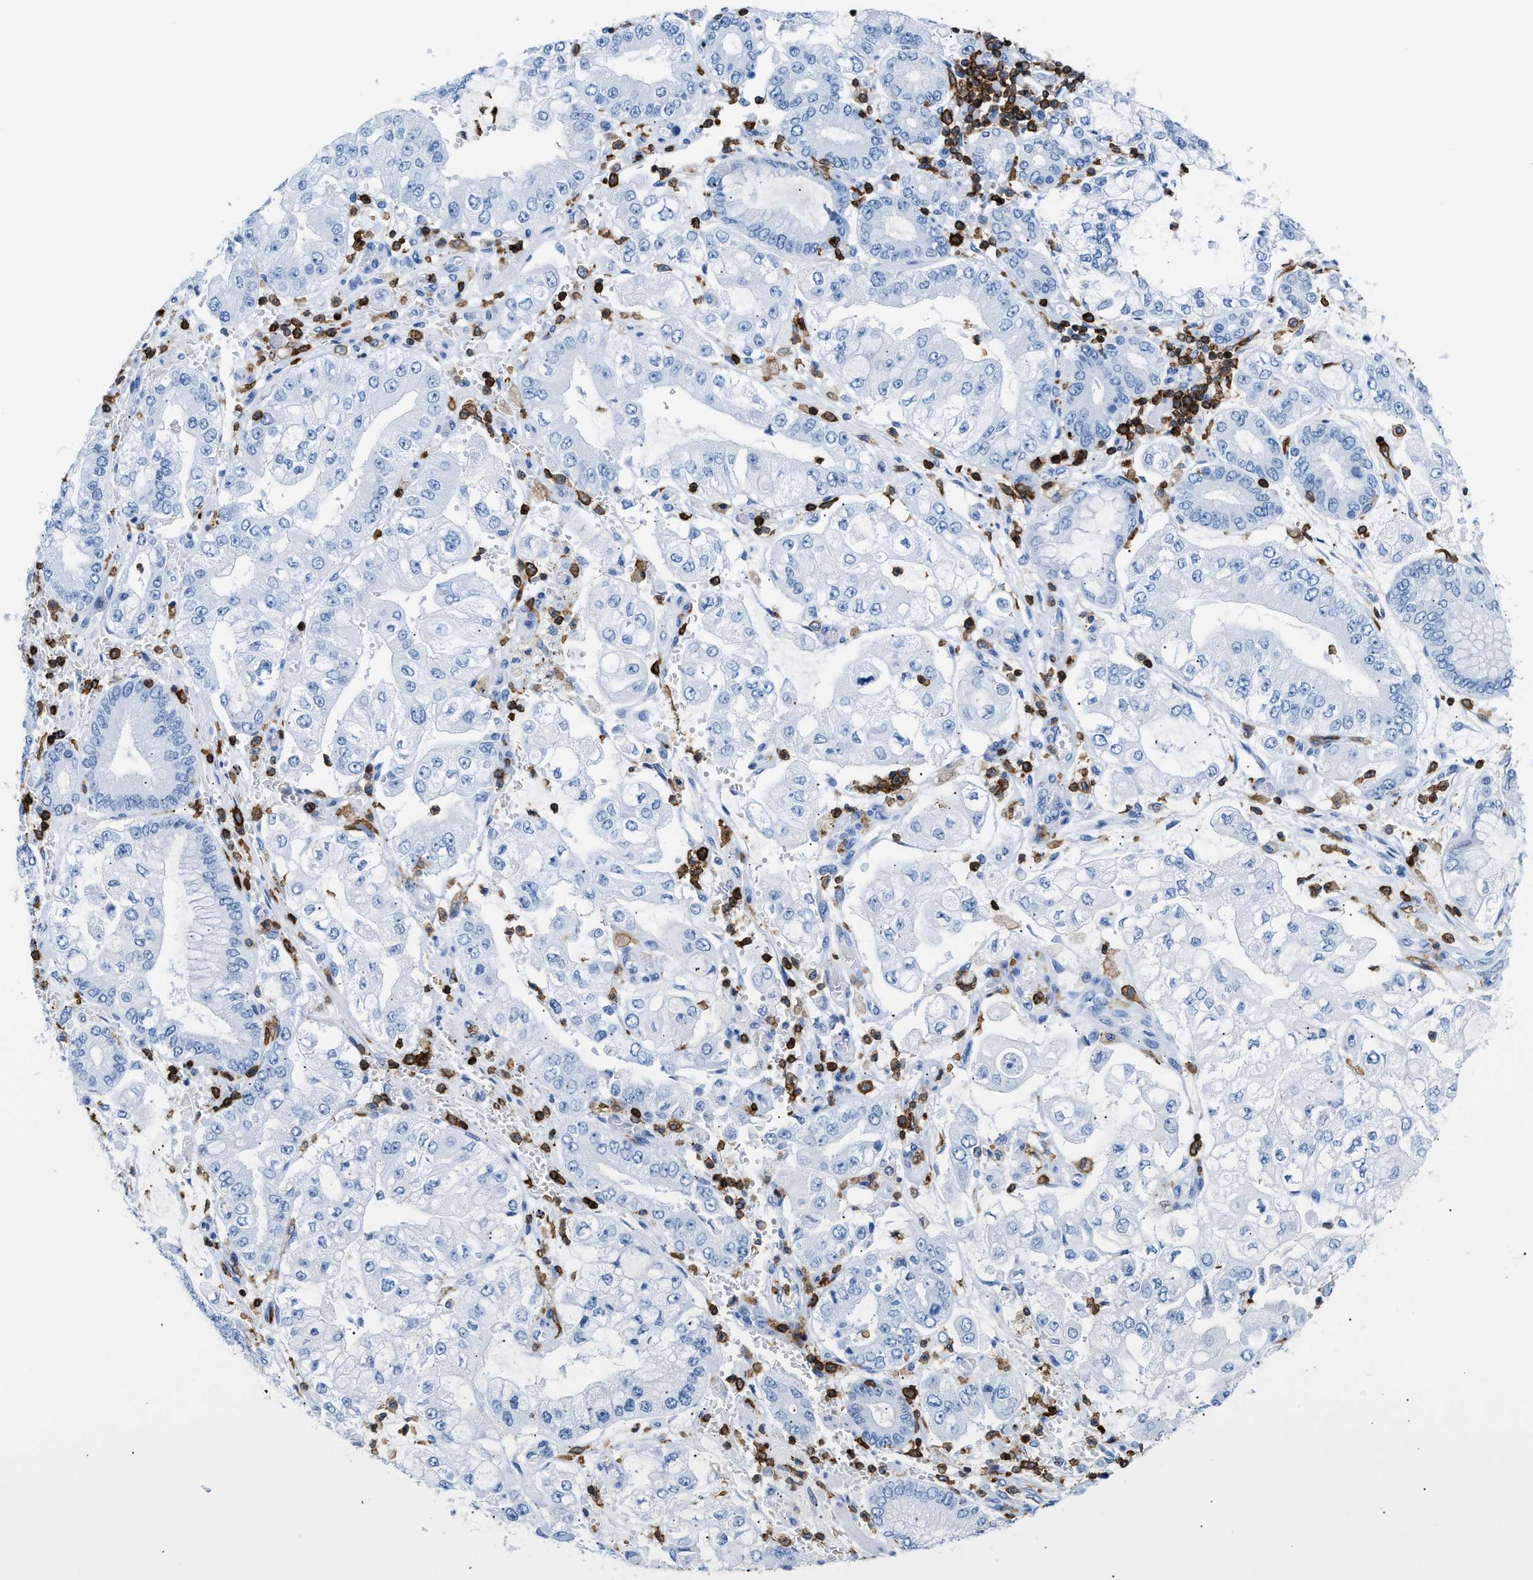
{"staining": {"intensity": "negative", "quantity": "none", "location": "none"}, "tissue": "stomach cancer", "cell_type": "Tumor cells", "image_type": "cancer", "snomed": [{"axis": "morphology", "description": "Adenocarcinoma, NOS"}, {"axis": "topography", "description": "Stomach"}], "caption": "Tumor cells show no significant staining in stomach cancer.", "gene": "LCP1", "patient": {"sex": "male", "age": 76}}